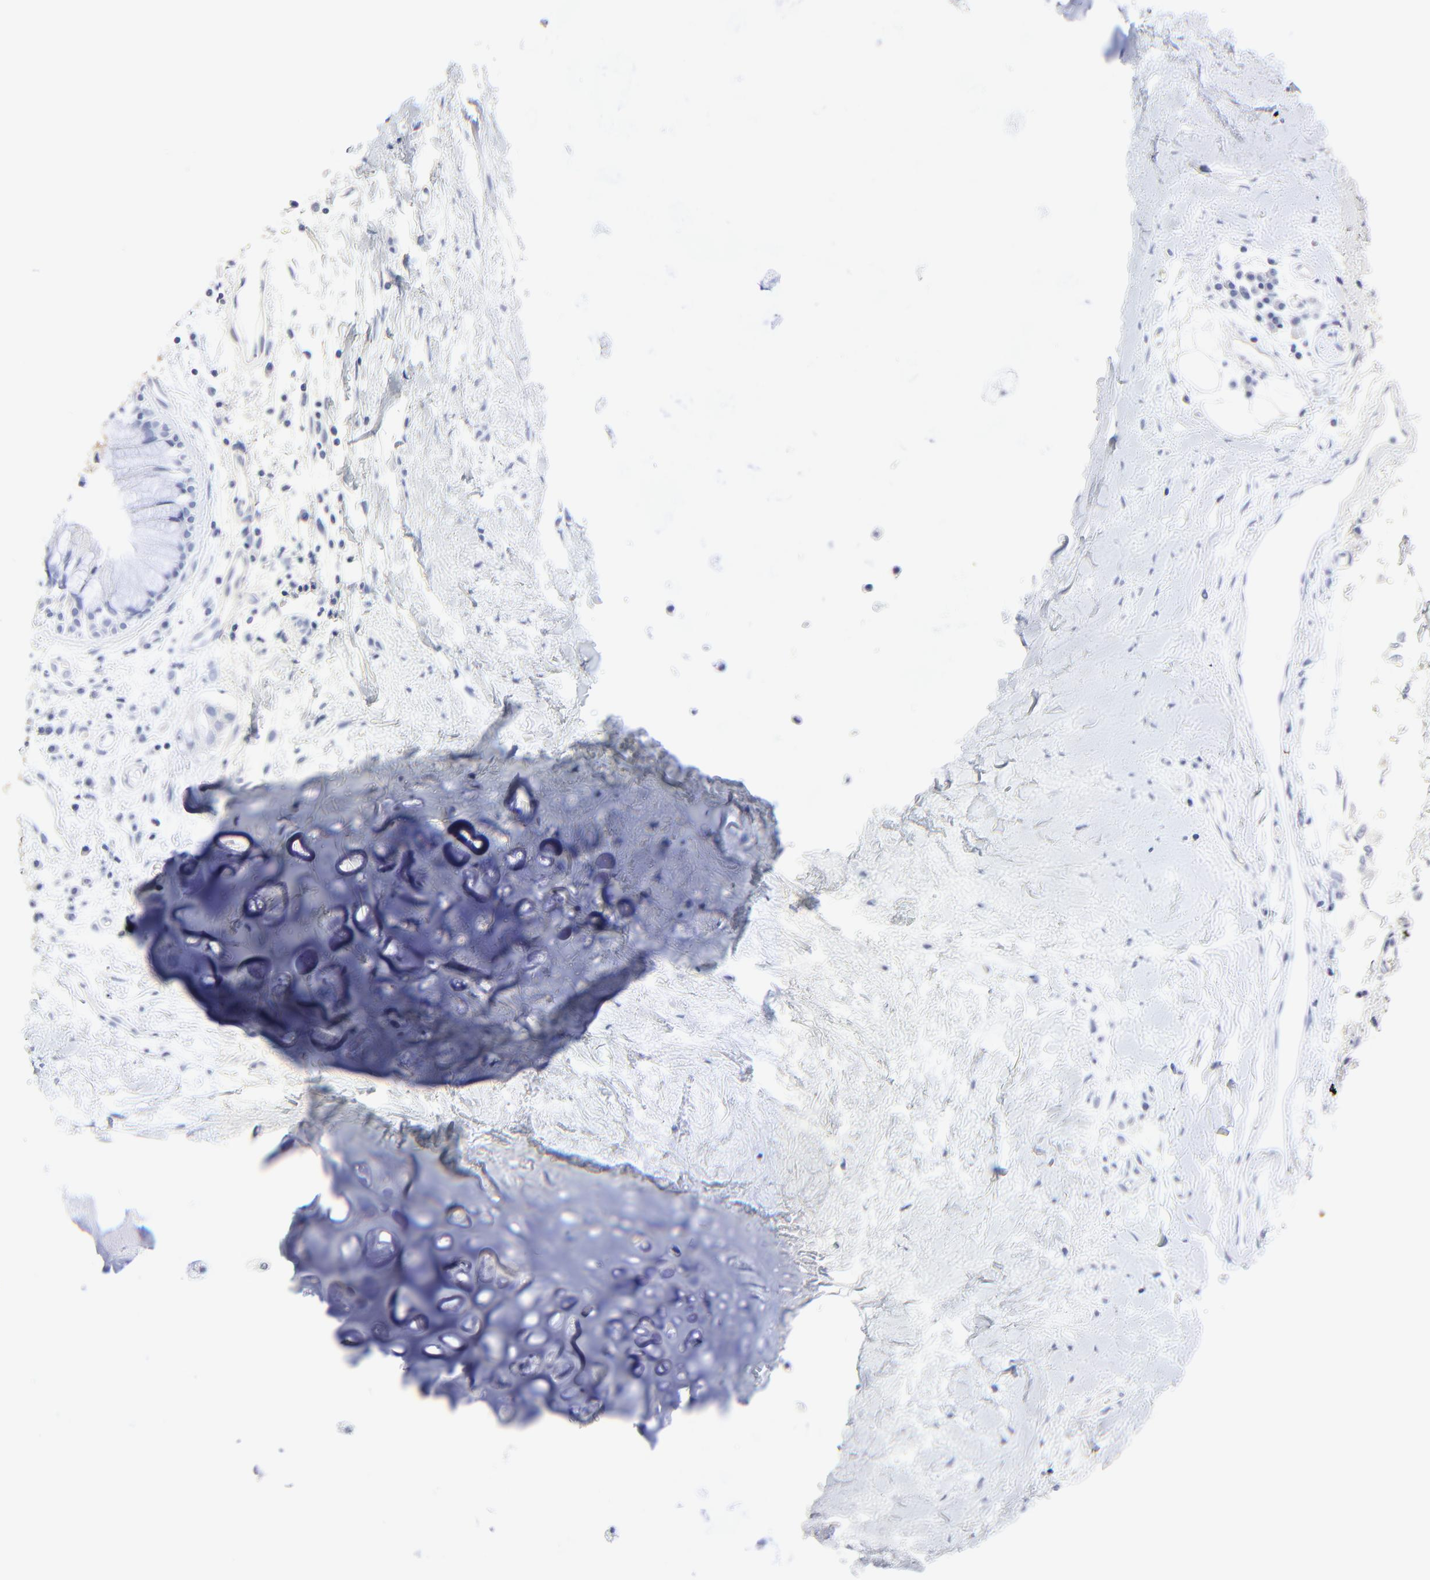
{"staining": {"intensity": "negative", "quantity": "none", "location": "none"}, "tissue": "adipose tissue", "cell_type": "Adipocytes", "image_type": "normal", "snomed": [{"axis": "morphology", "description": "Normal tissue, NOS"}, {"axis": "morphology", "description": "Adenocarcinoma, NOS"}, {"axis": "topography", "description": "Cartilage tissue"}, {"axis": "topography", "description": "Bronchus"}, {"axis": "topography", "description": "Lung"}], "caption": "High power microscopy histopathology image of an IHC image of normal adipose tissue, revealing no significant positivity in adipocytes. (Brightfield microscopy of DAB immunohistochemistry (IHC) at high magnification).", "gene": "PSD3", "patient": {"sex": "female", "age": 67}}